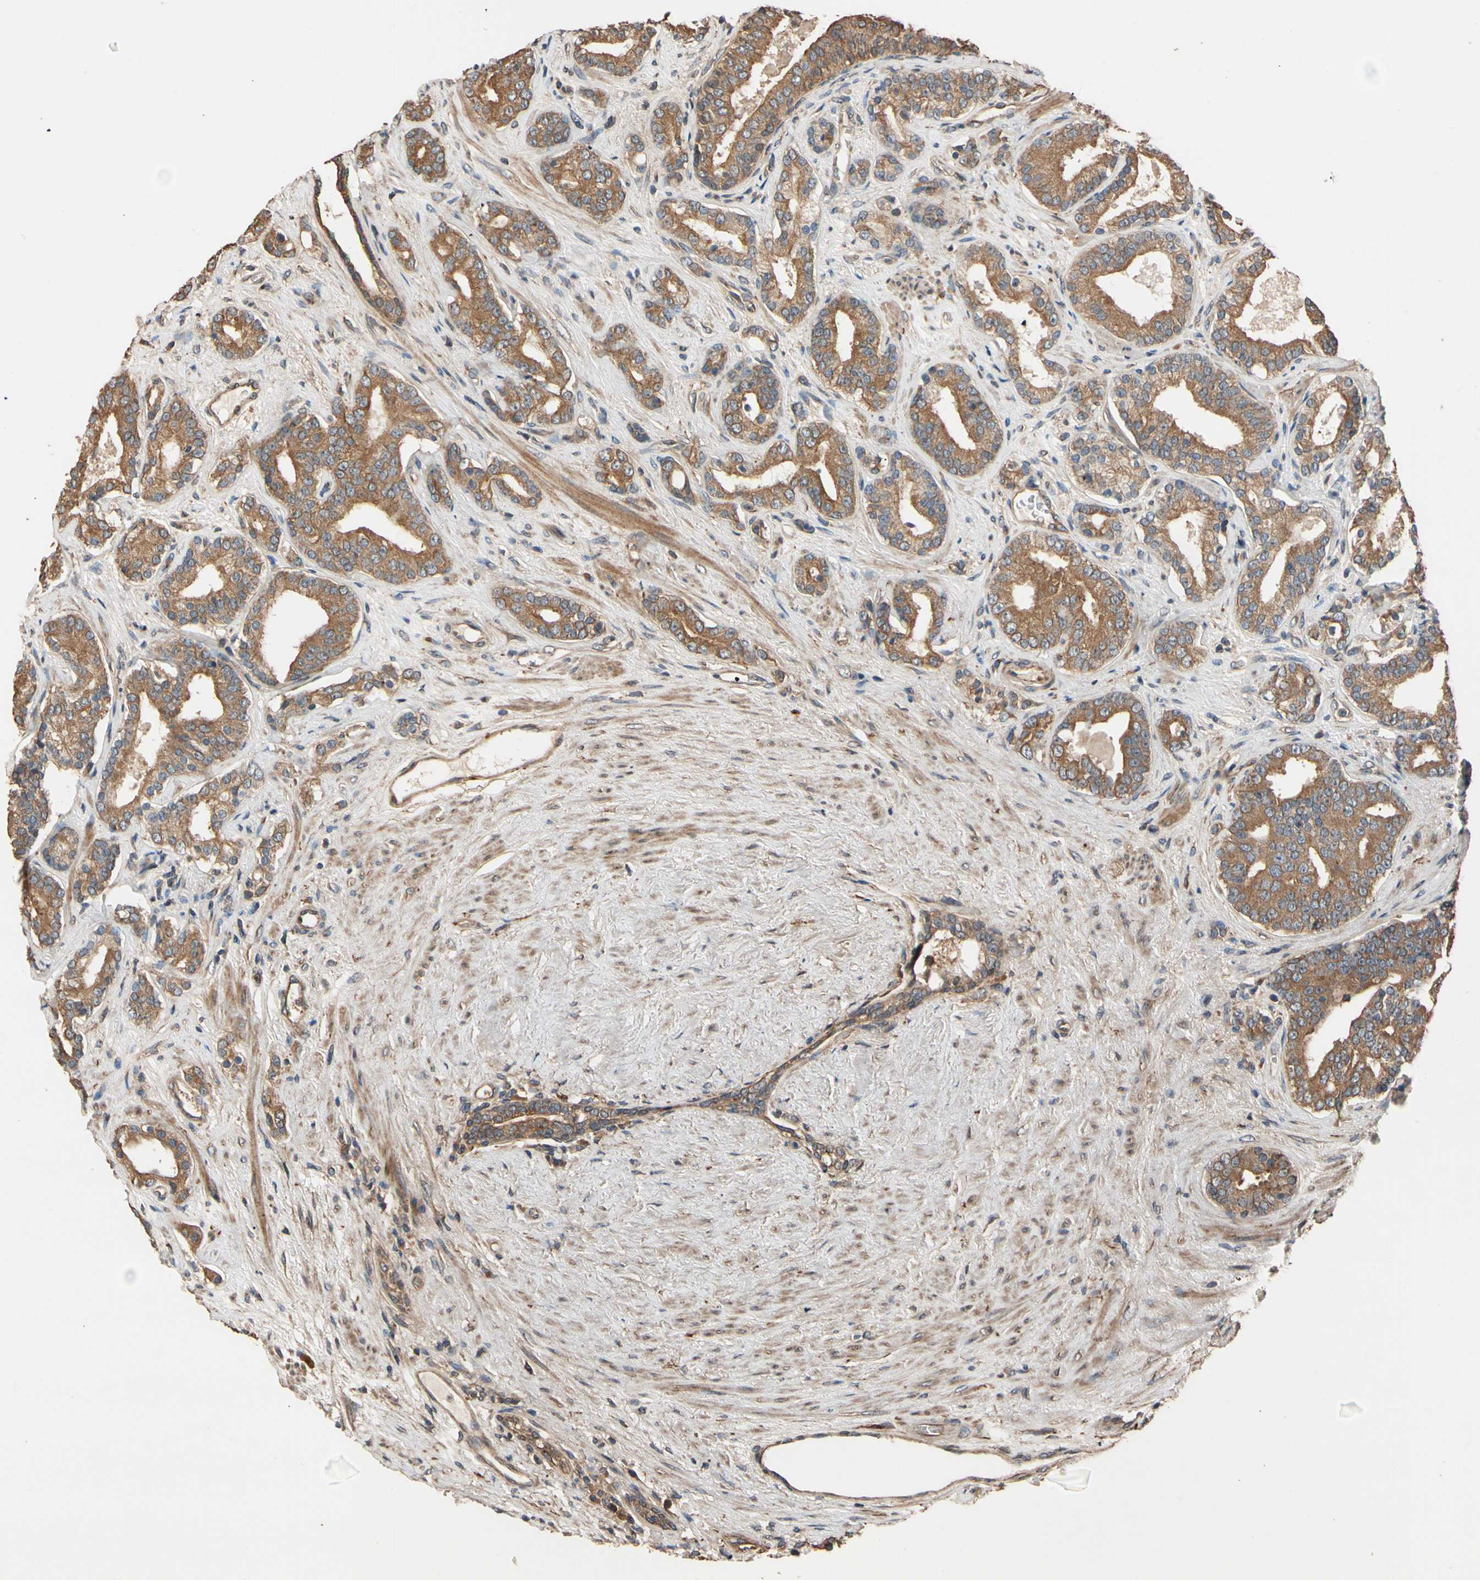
{"staining": {"intensity": "strong", "quantity": ">75%", "location": "cytoplasmic/membranous"}, "tissue": "prostate cancer", "cell_type": "Tumor cells", "image_type": "cancer", "snomed": [{"axis": "morphology", "description": "Adenocarcinoma, Low grade"}, {"axis": "topography", "description": "Prostate"}], "caption": "The micrograph shows staining of prostate adenocarcinoma (low-grade), revealing strong cytoplasmic/membranous protein positivity (brown color) within tumor cells.", "gene": "MGRN1", "patient": {"sex": "male", "age": 63}}